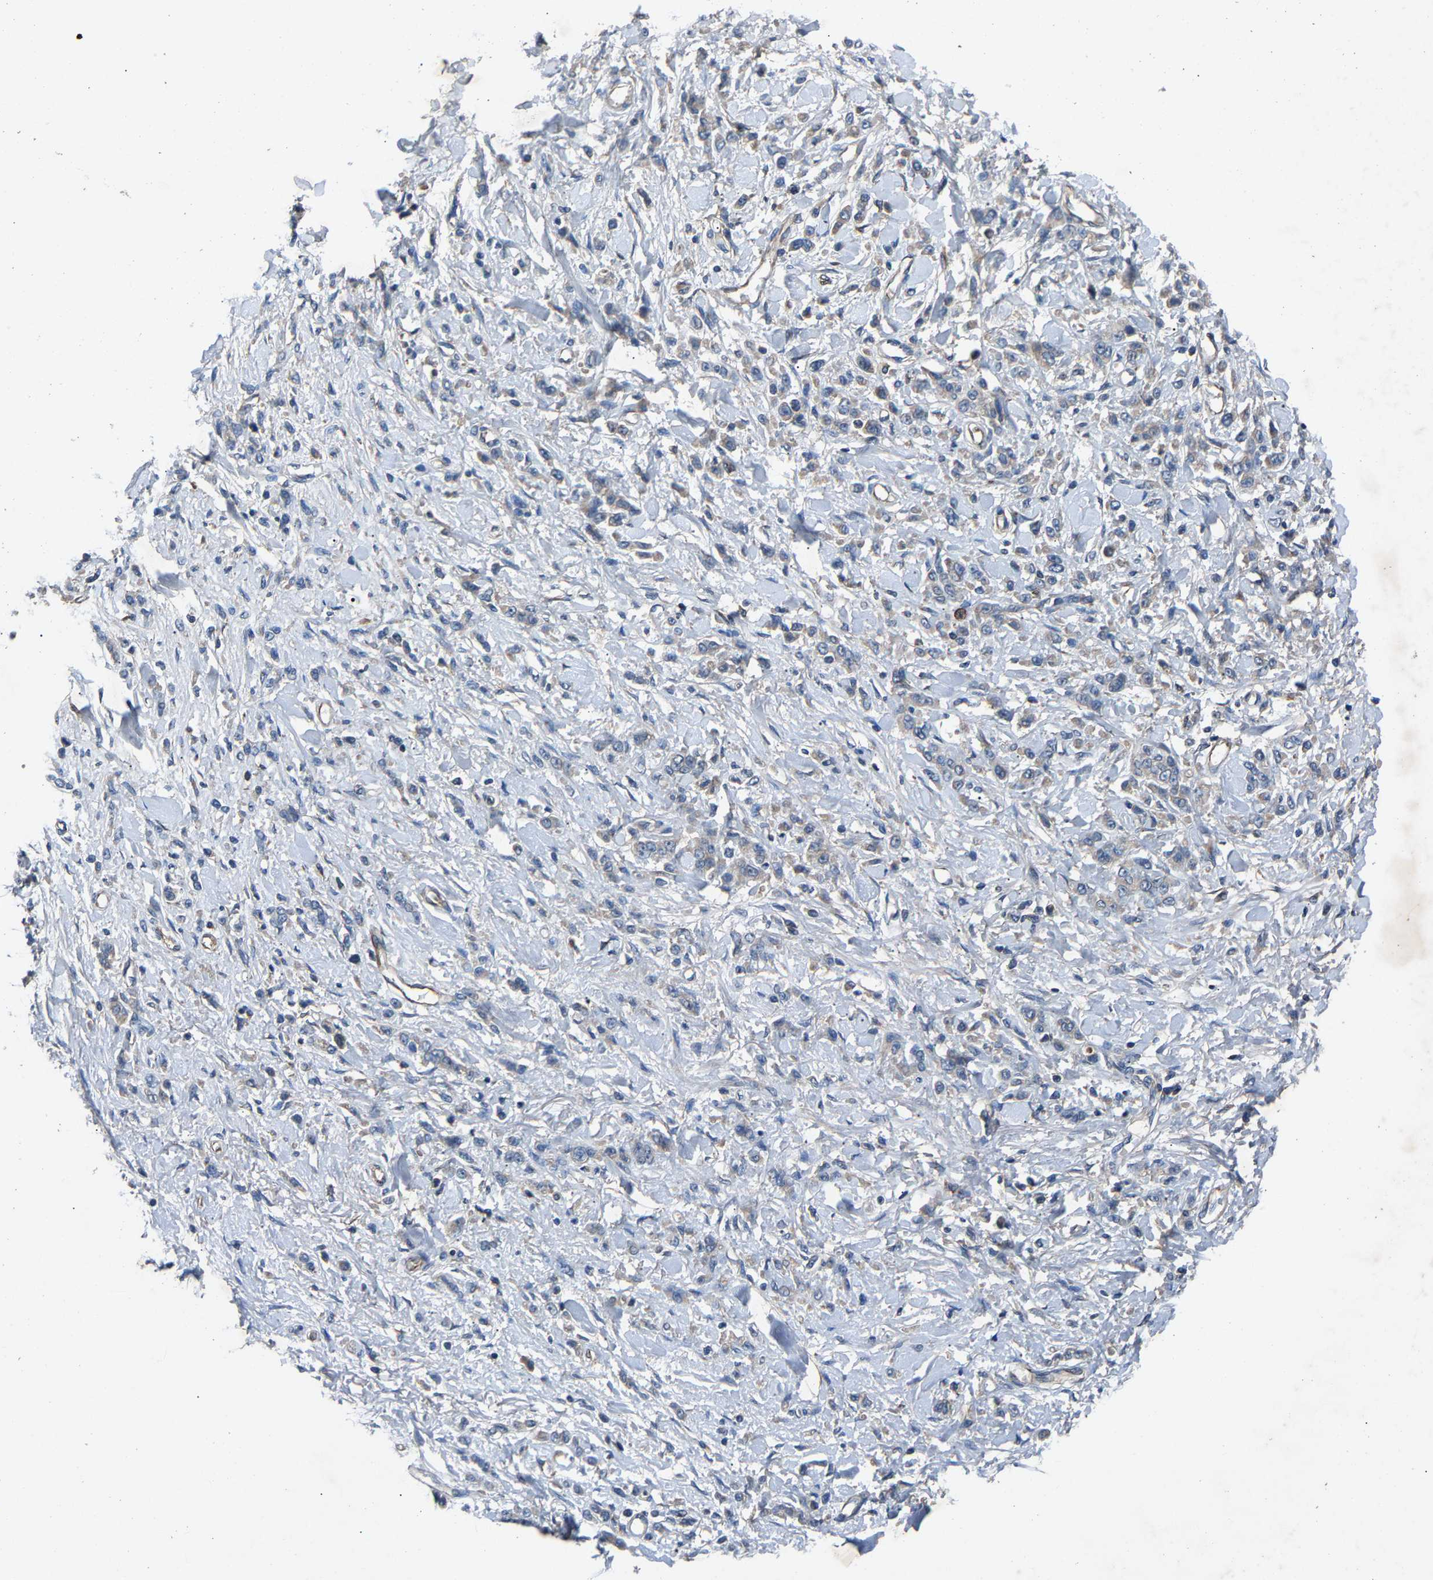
{"staining": {"intensity": "negative", "quantity": "none", "location": "none"}, "tissue": "stomach cancer", "cell_type": "Tumor cells", "image_type": "cancer", "snomed": [{"axis": "morphology", "description": "Normal tissue, NOS"}, {"axis": "morphology", "description": "Adenocarcinoma, NOS"}, {"axis": "topography", "description": "Stomach"}], "caption": "High power microscopy image of an immunohistochemistry (IHC) image of stomach cancer, revealing no significant positivity in tumor cells.", "gene": "PPID", "patient": {"sex": "male", "age": 82}}